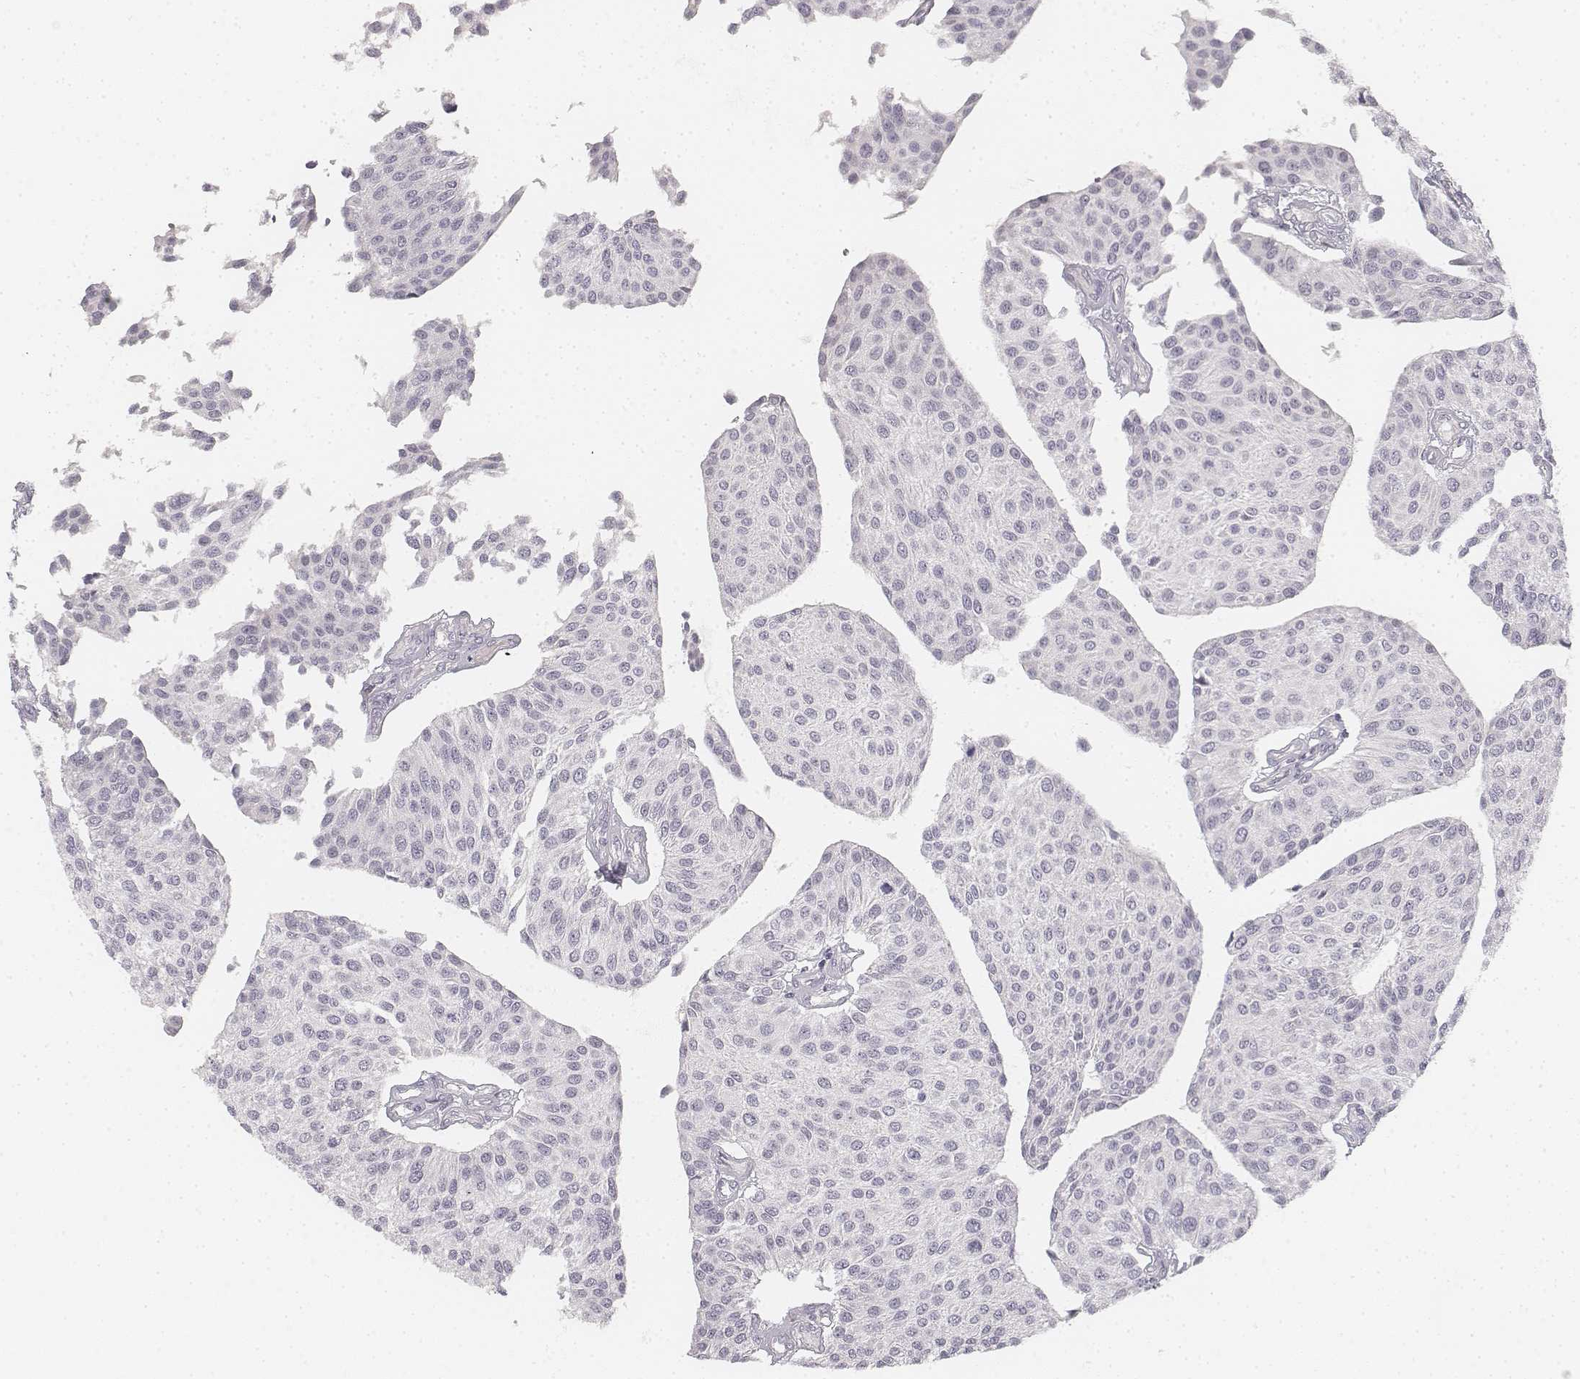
{"staining": {"intensity": "negative", "quantity": "none", "location": "none"}, "tissue": "urothelial cancer", "cell_type": "Tumor cells", "image_type": "cancer", "snomed": [{"axis": "morphology", "description": "Urothelial carcinoma, NOS"}, {"axis": "topography", "description": "Urinary bladder"}], "caption": "Immunohistochemistry image of neoplastic tissue: human transitional cell carcinoma stained with DAB shows no significant protein positivity in tumor cells.", "gene": "DSG4", "patient": {"sex": "male", "age": 55}}